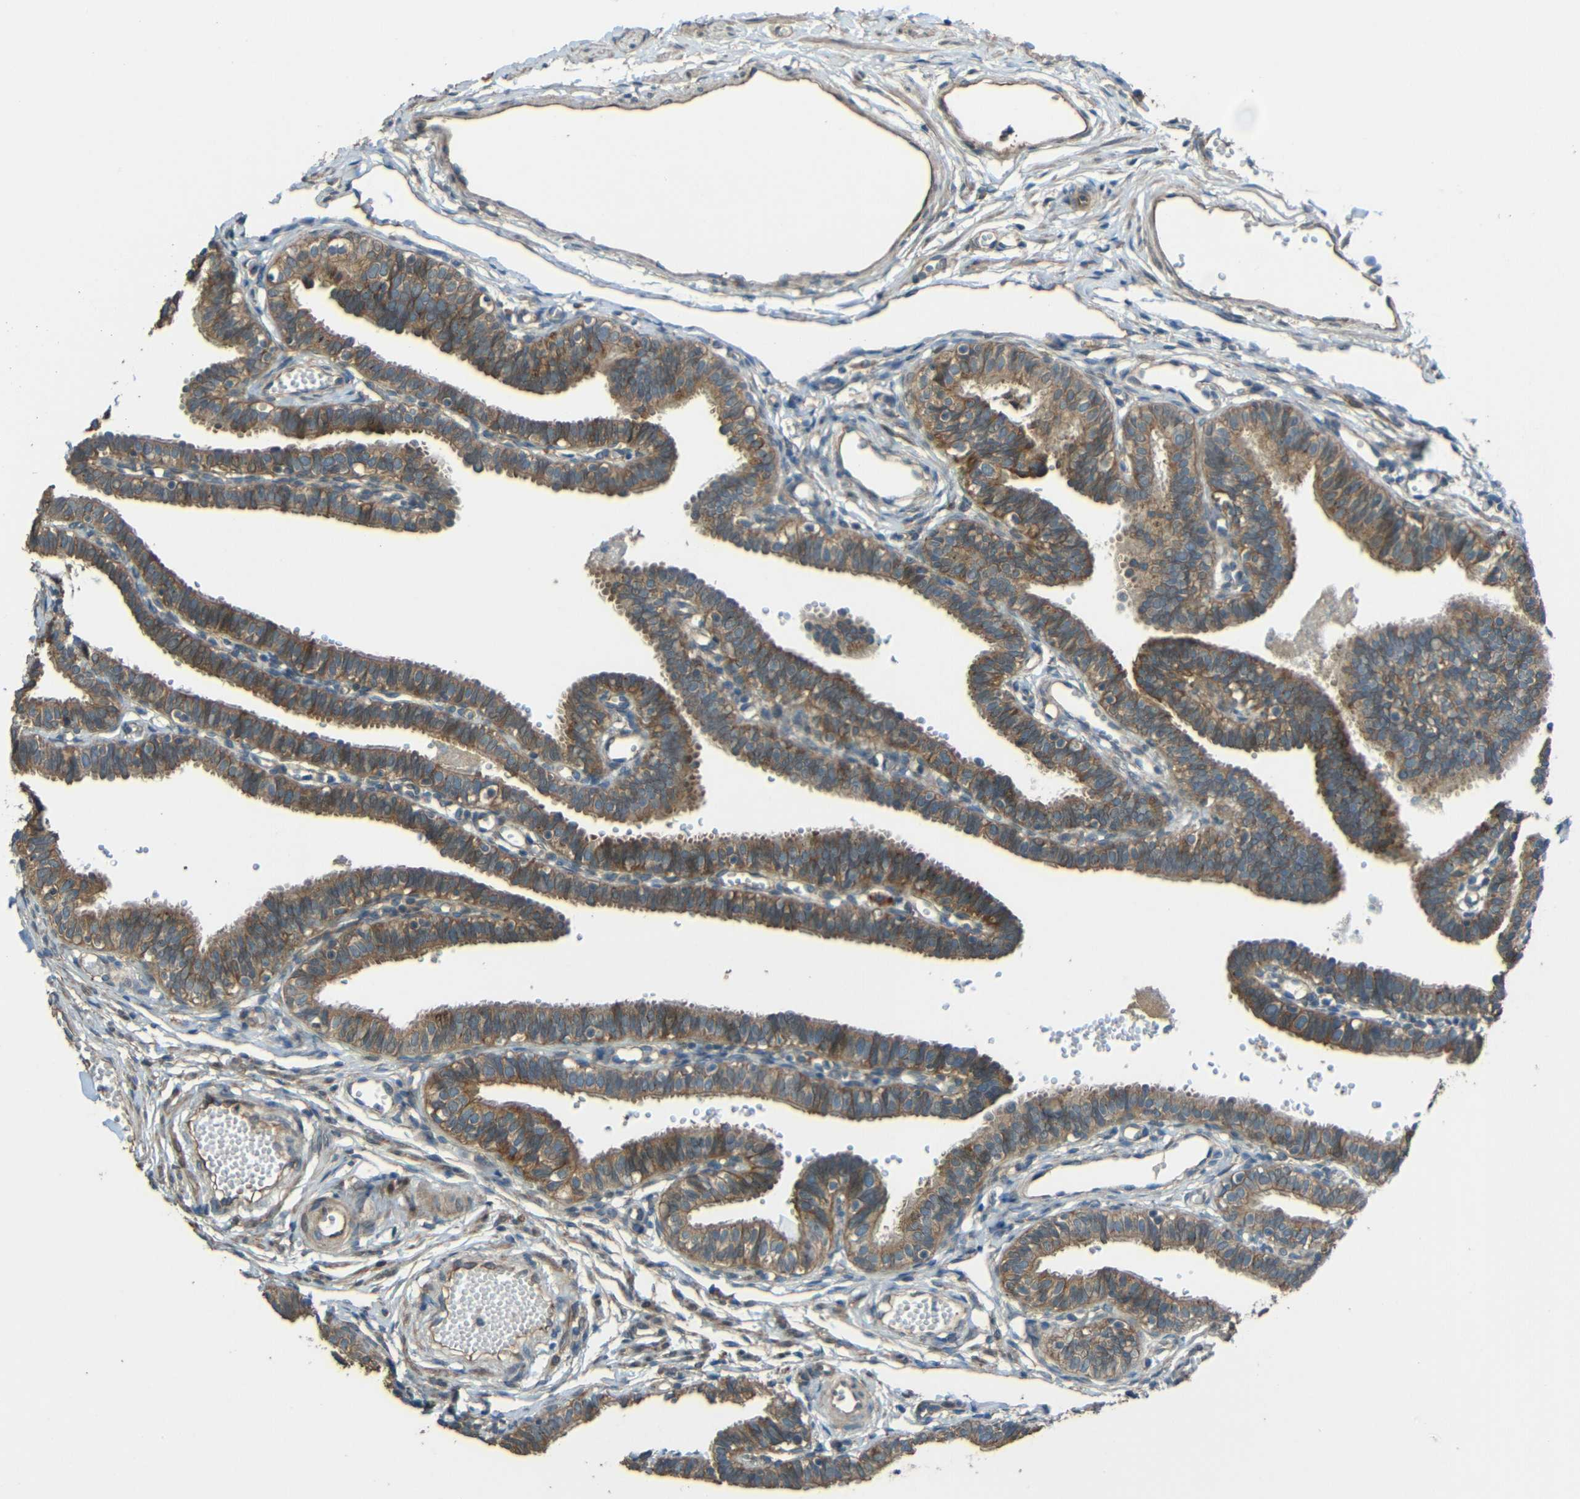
{"staining": {"intensity": "moderate", "quantity": ">75%", "location": "cytoplasmic/membranous"}, "tissue": "fallopian tube", "cell_type": "Glandular cells", "image_type": "normal", "snomed": [{"axis": "morphology", "description": "Normal tissue, NOS"}, {"axis": "topography", "description": "Fallopian tube"}, {"axis": "topography", "description": "Placenta"}], "caption": "Immunohistochemical staining of benign human fallopian tube demonstrates >75% levels of moderate cytoplasmic/membranous protein positivity in about >75% of glandular cells. Nuclei are stained in blue.", "gene": "ACACA", "patient": {"sex": "female", "age": 34}}